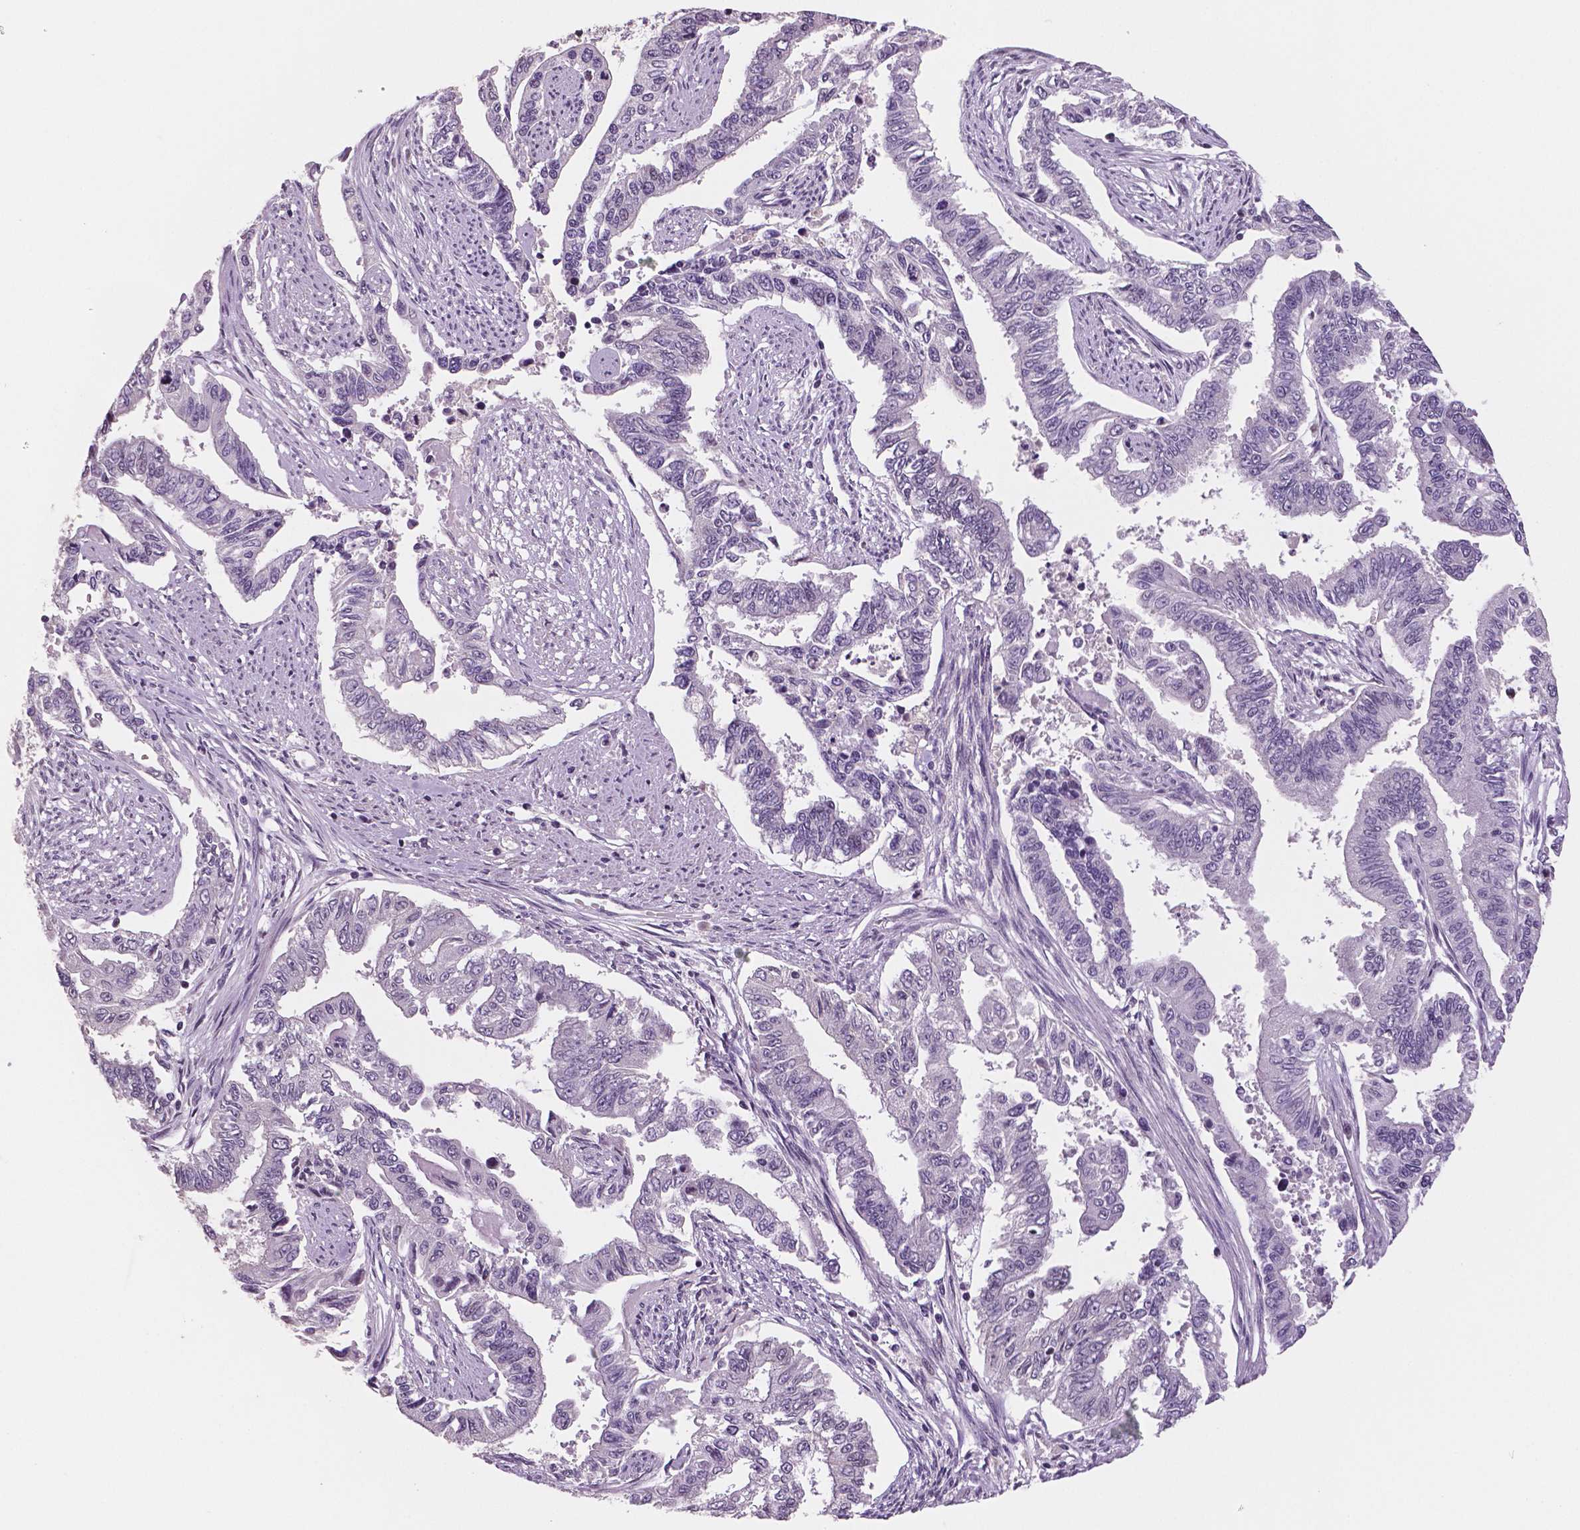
{"staining": {"intensity": "negative", "quantity": "none", "location": "none"}, "tissue": "endometrial cancer", "cell_type": "Tumor cells", "image_type": "cancer", "snomed": [{"axis": "morphology", "description": "Adenocarcinoma, NOS"}, {"axis": "topography", "description": "Uterus"}], "caption": "Endometrial cancer was stained to show a protein in brown. There is no significant staining in tumor cells. (DAB (3,3'-diaminobenzidine) immunohistochemistry, high magnification).", "gene": "STAT3", "patient": {"sex": "female", "age": 59}}